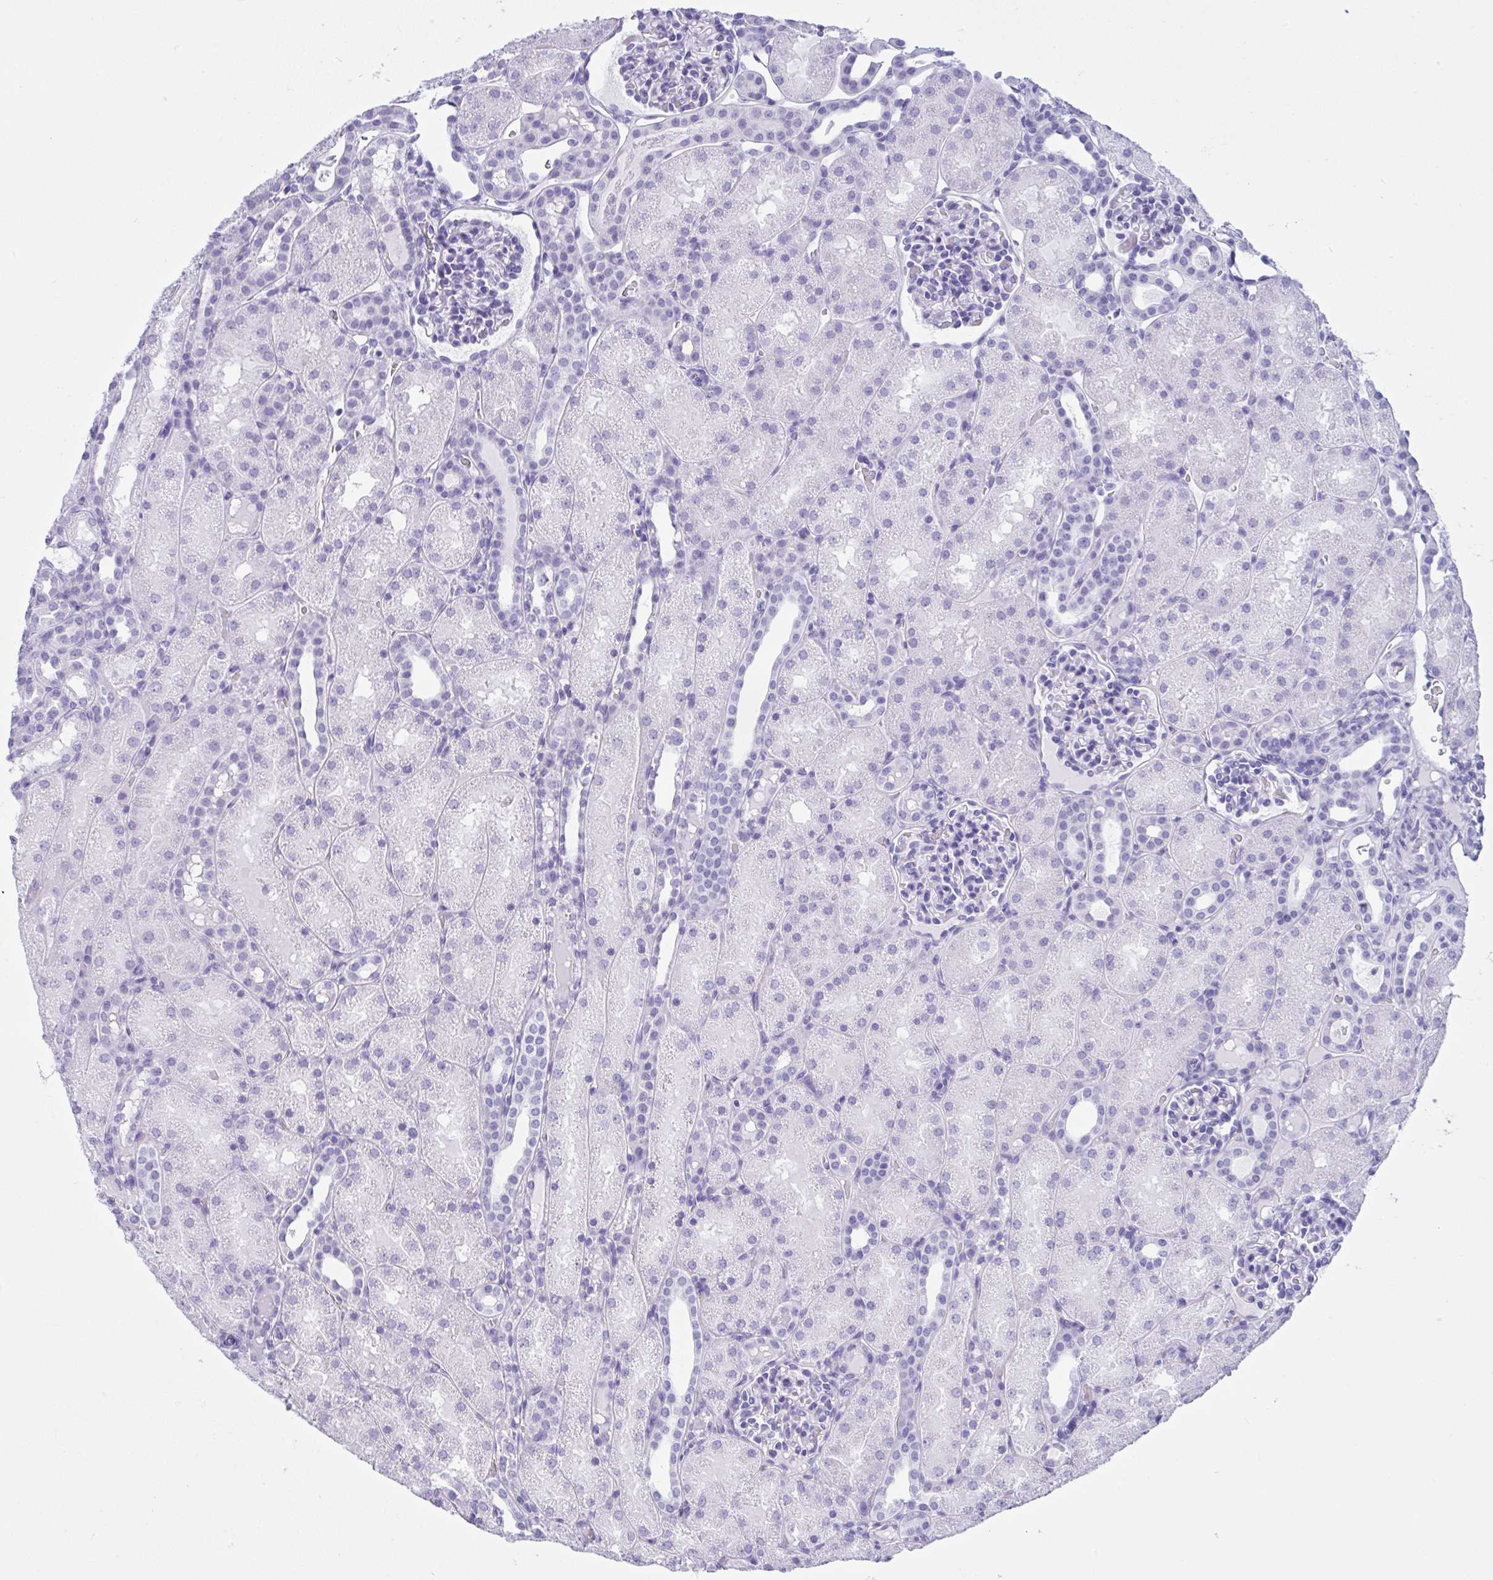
{"staining": {"intensity": "negative", "quantity": "none", "location": "none"}, "tissue": "kidney", "cell_type": "Cells in glomeruli", "image_type": "normal", "snomed": [{"axis": "morphology", "description": "Normal tissue, NOS"}, {"axis": "topography", "description": "Kidney"}], "caption": "This is an immunohistochemistry histopathology image of normal kidney. There is no staining in cells in glomeruli.", "gene": "JCHAIN", "patient": {"sex": "male", "age": 2}}